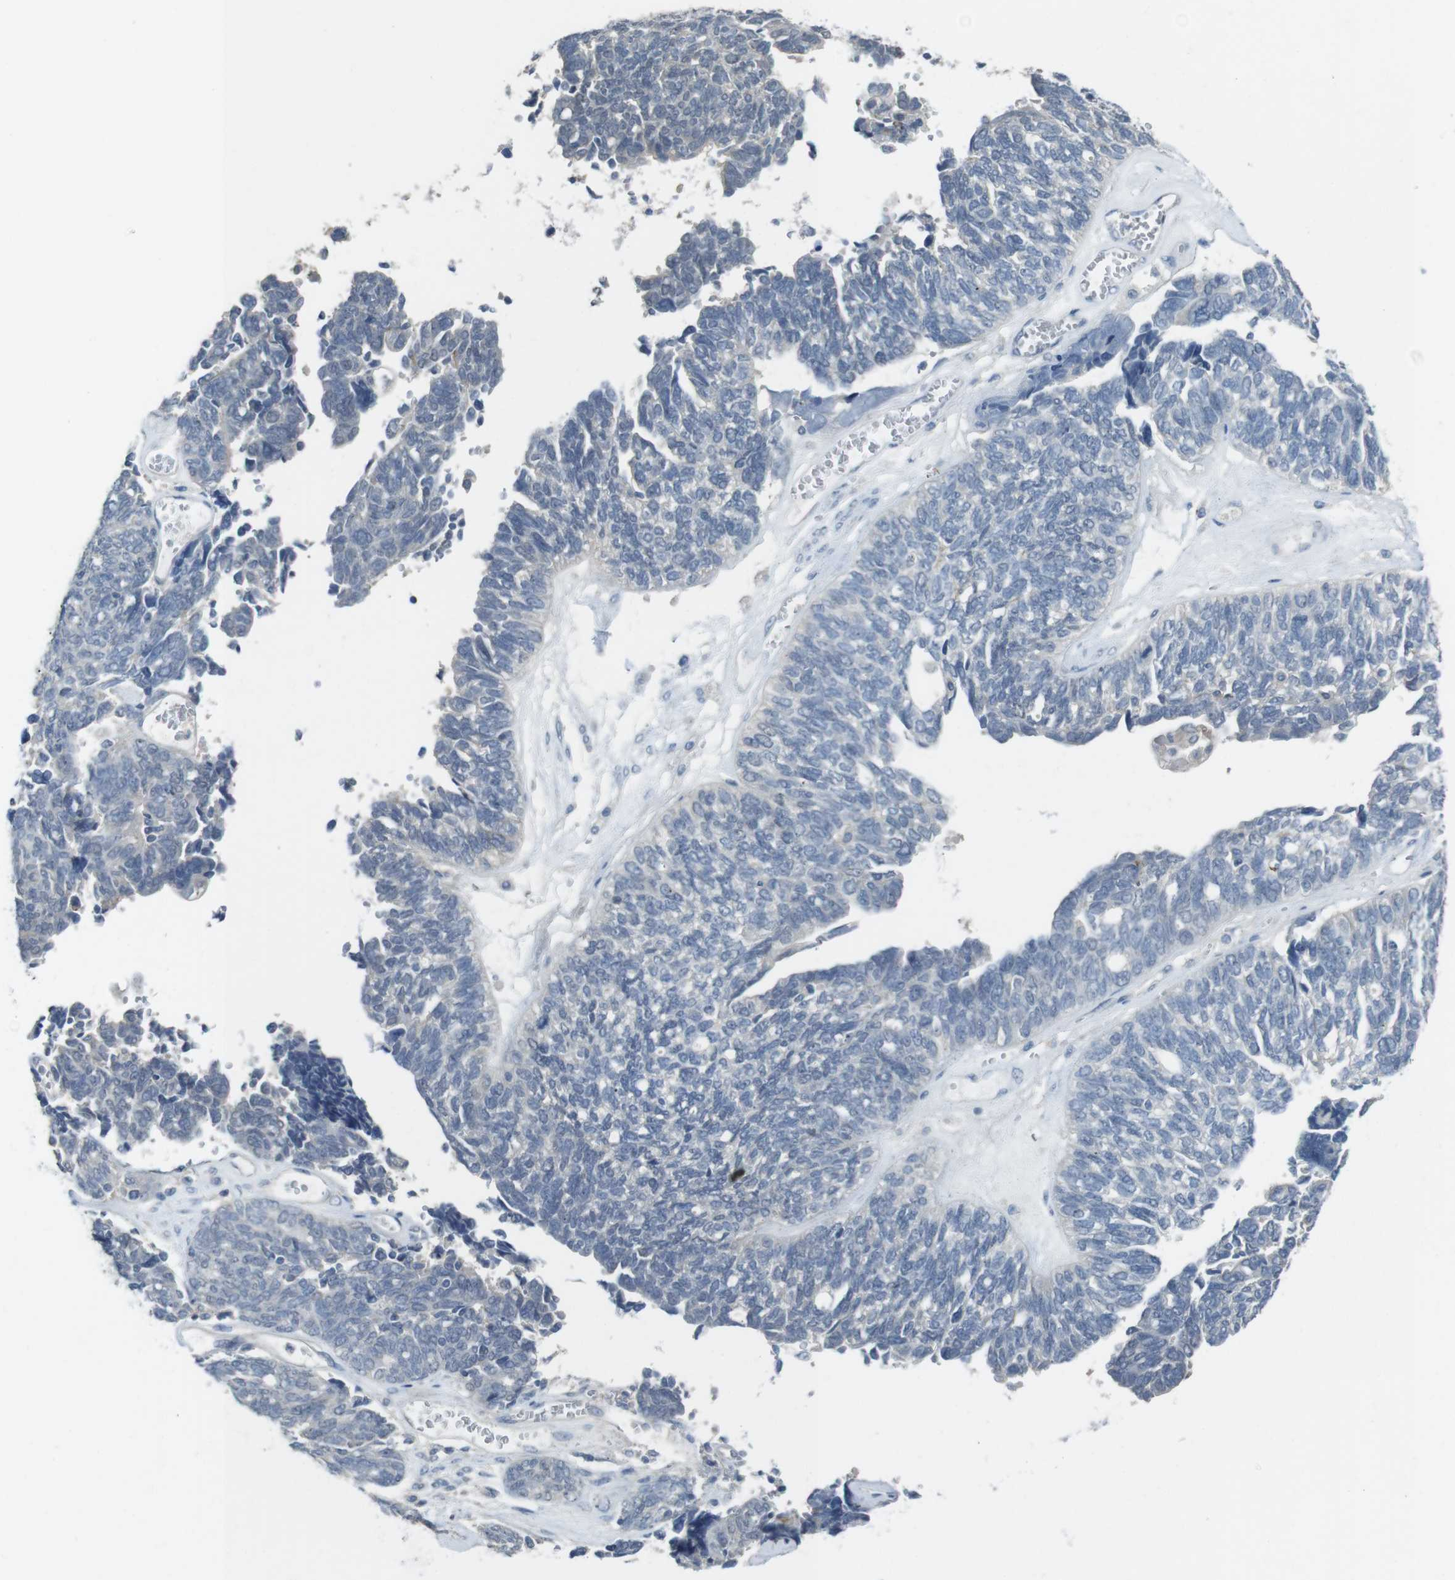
{"staining": {"intensity": "negative", "quantity": "none", "location": "none"}, "tissue": "ovarian cancer", "cell_type": "Tumor cells", "image_type": "cancer", "snomed": [{"axis": "morphology", "description": "Cystadenocarcinoma, serous, NOS"}, {"axis": "topography", "description": "Ovary"}], "caption": "Immunohistochemistry (IHC) of ovarian cancer displays no staining in tumor cells. The staining is performed using DAB brown chromogen with nuclei counter-stained in using hematoxylin.", "gene": "ENTPD7", "patient": {"sex": "female", "age": 79}}